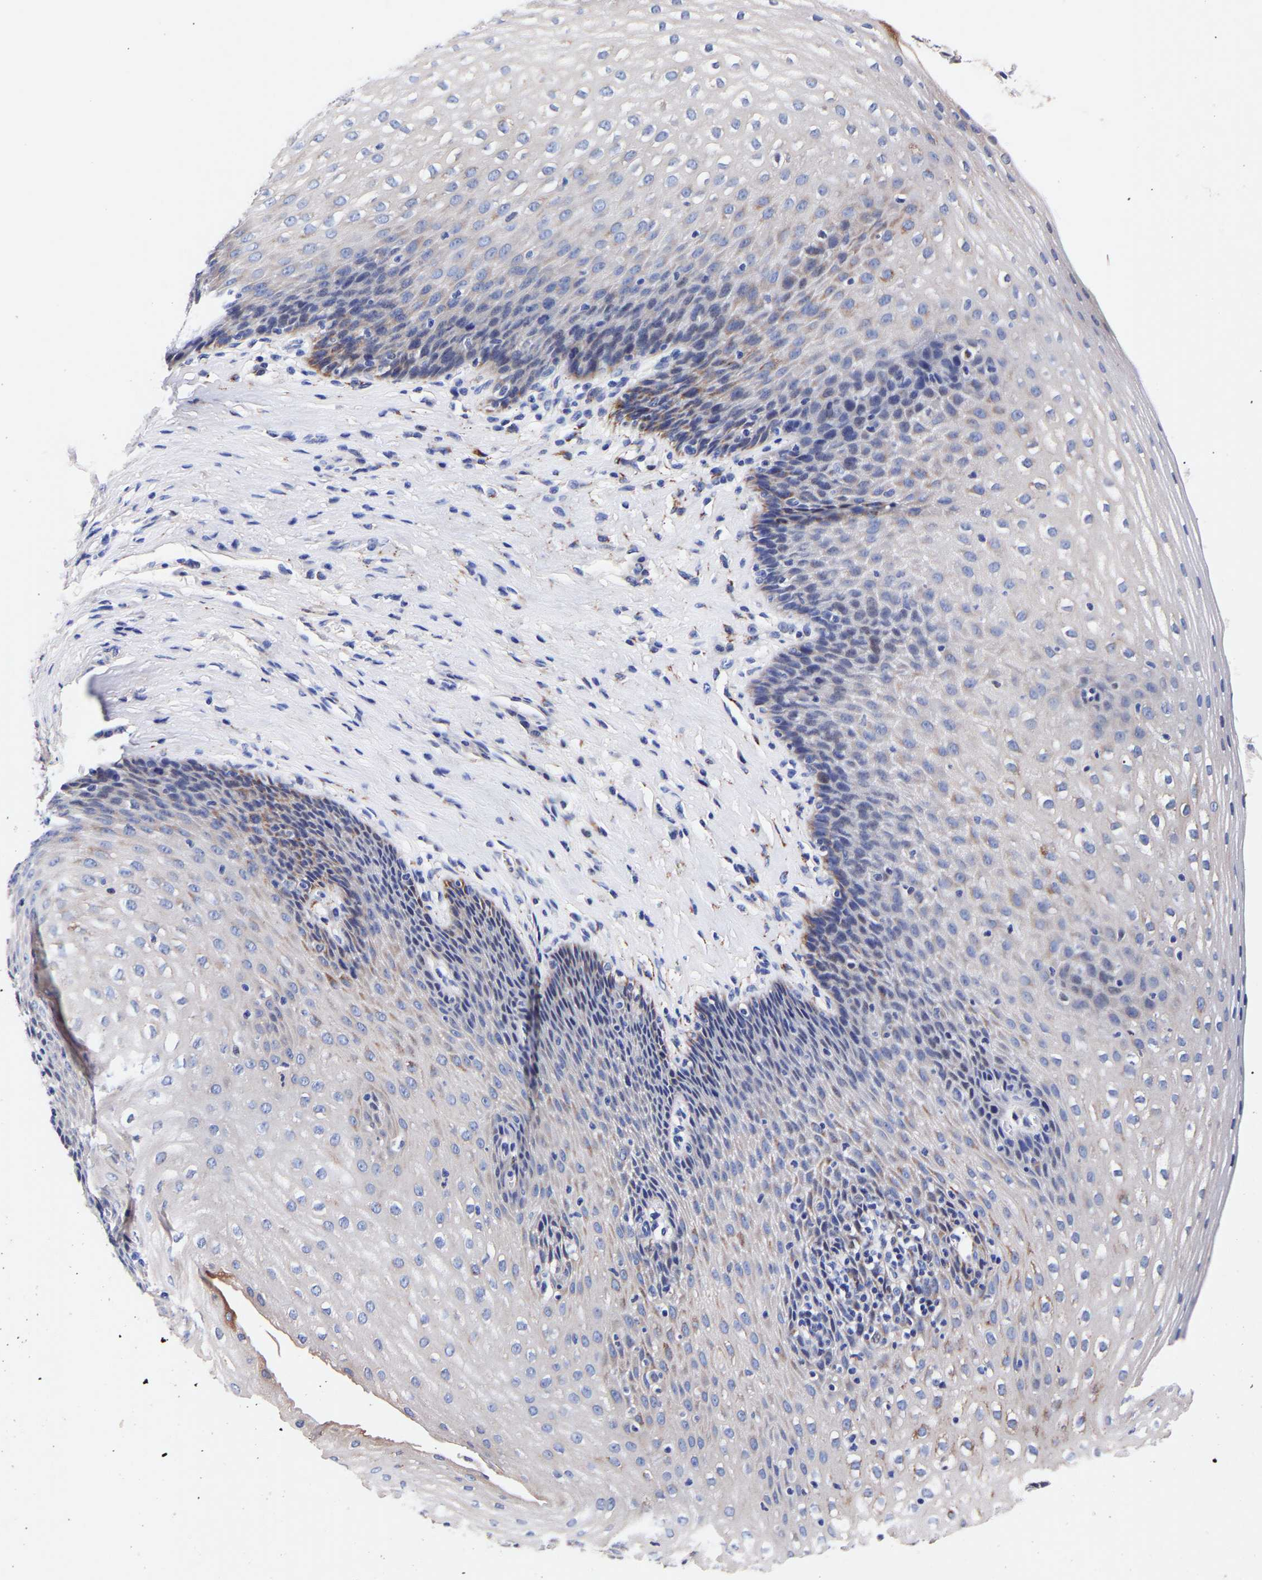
{"staining": {"intensity": "moderate", "quantity": "<25%", "location": "cytoplasmic/membranous"}, "tissue": "esophagus", "cell_type": "Squamous epithelial cells", "image_type": "normal", "snomed": [{"axis": "morphology", "description": "Normal tissue, NOS"}, {"axis": "topography", "description": "Esophagus"}], "caption": "DAB (3,3'-diaminobenzidine) immunohistochemical staining of benign human esophagus exhibits moderate cytoplasmic/membranous protein staining in about <25% of squamous epithelial cells. (DAB = brown stain, brightfield microscopy at high magnification).", "gene": "SEM1", "patient": {"sex": "female", "age": 61}}